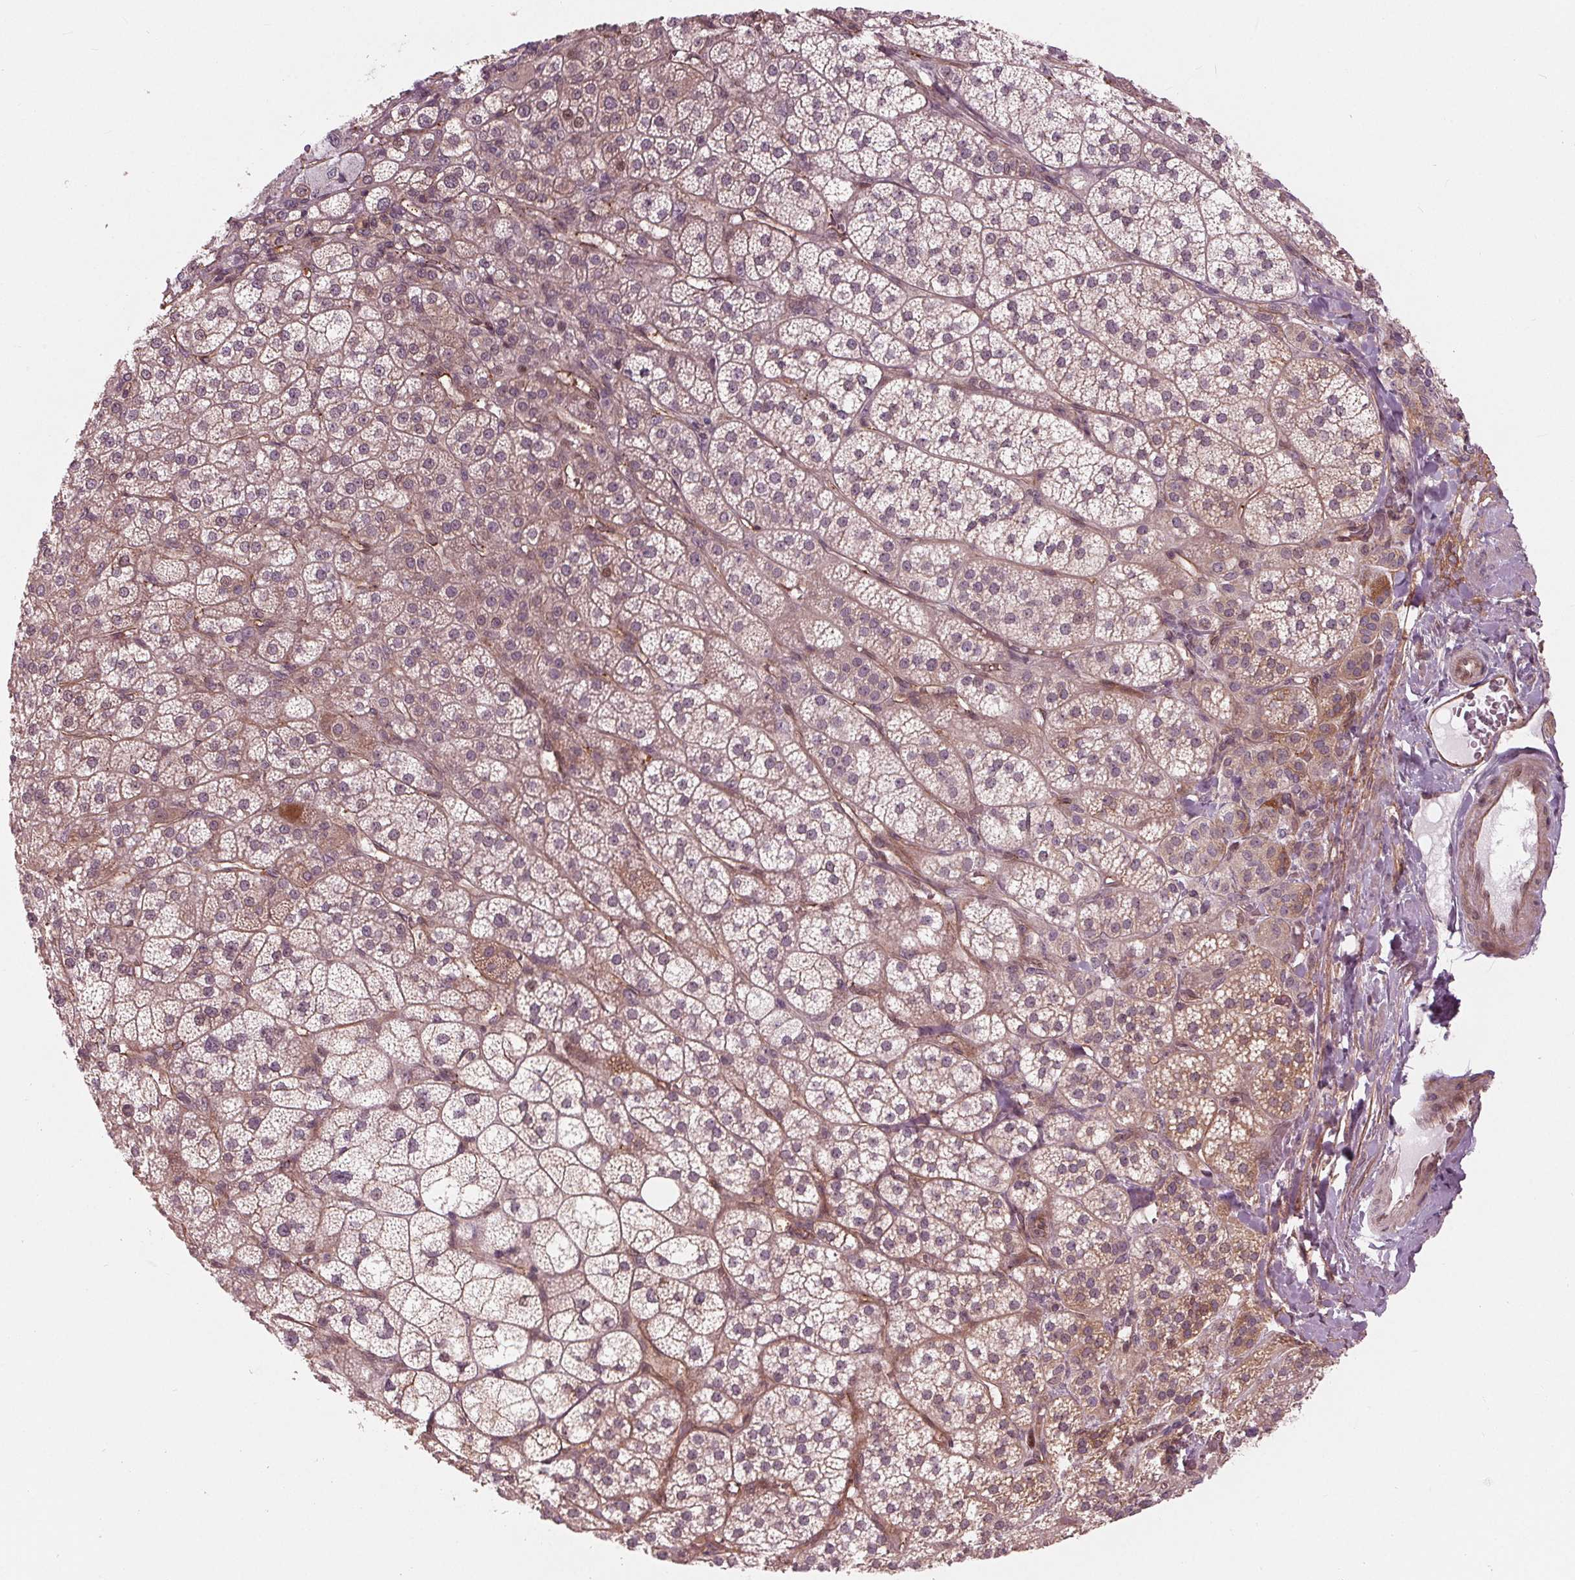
{"staining": {"intensity": "moderate", "quantity": "25%-75%", "location": "cytoplasmic/membranous,nuclear"}, "tissue": "adrenal gland", "cell_type": "Glandular cells", "image_type": "normal", "snomed": [{"axis": "morphology", "description": "Normal tissue, NOS"}, {"axis": "topography", "description": "Adrenal gland"}], "caption": "DAB (3,3'-diaminobenzidine) immunohistochemical staining of benign adrenal gland reveals moderate cytoplasmic/membranous,nuclear protein positivity in approximately 25%-75% of glandular cells. The staining is performed using DAB (3,3'-diaminobenzidine) brown chromogen to label protein expression. The nuclei are counter-stained blue using hematoxylin.", "gene": "TXNIP", "patient": {"sex": "female", "age": 60}}